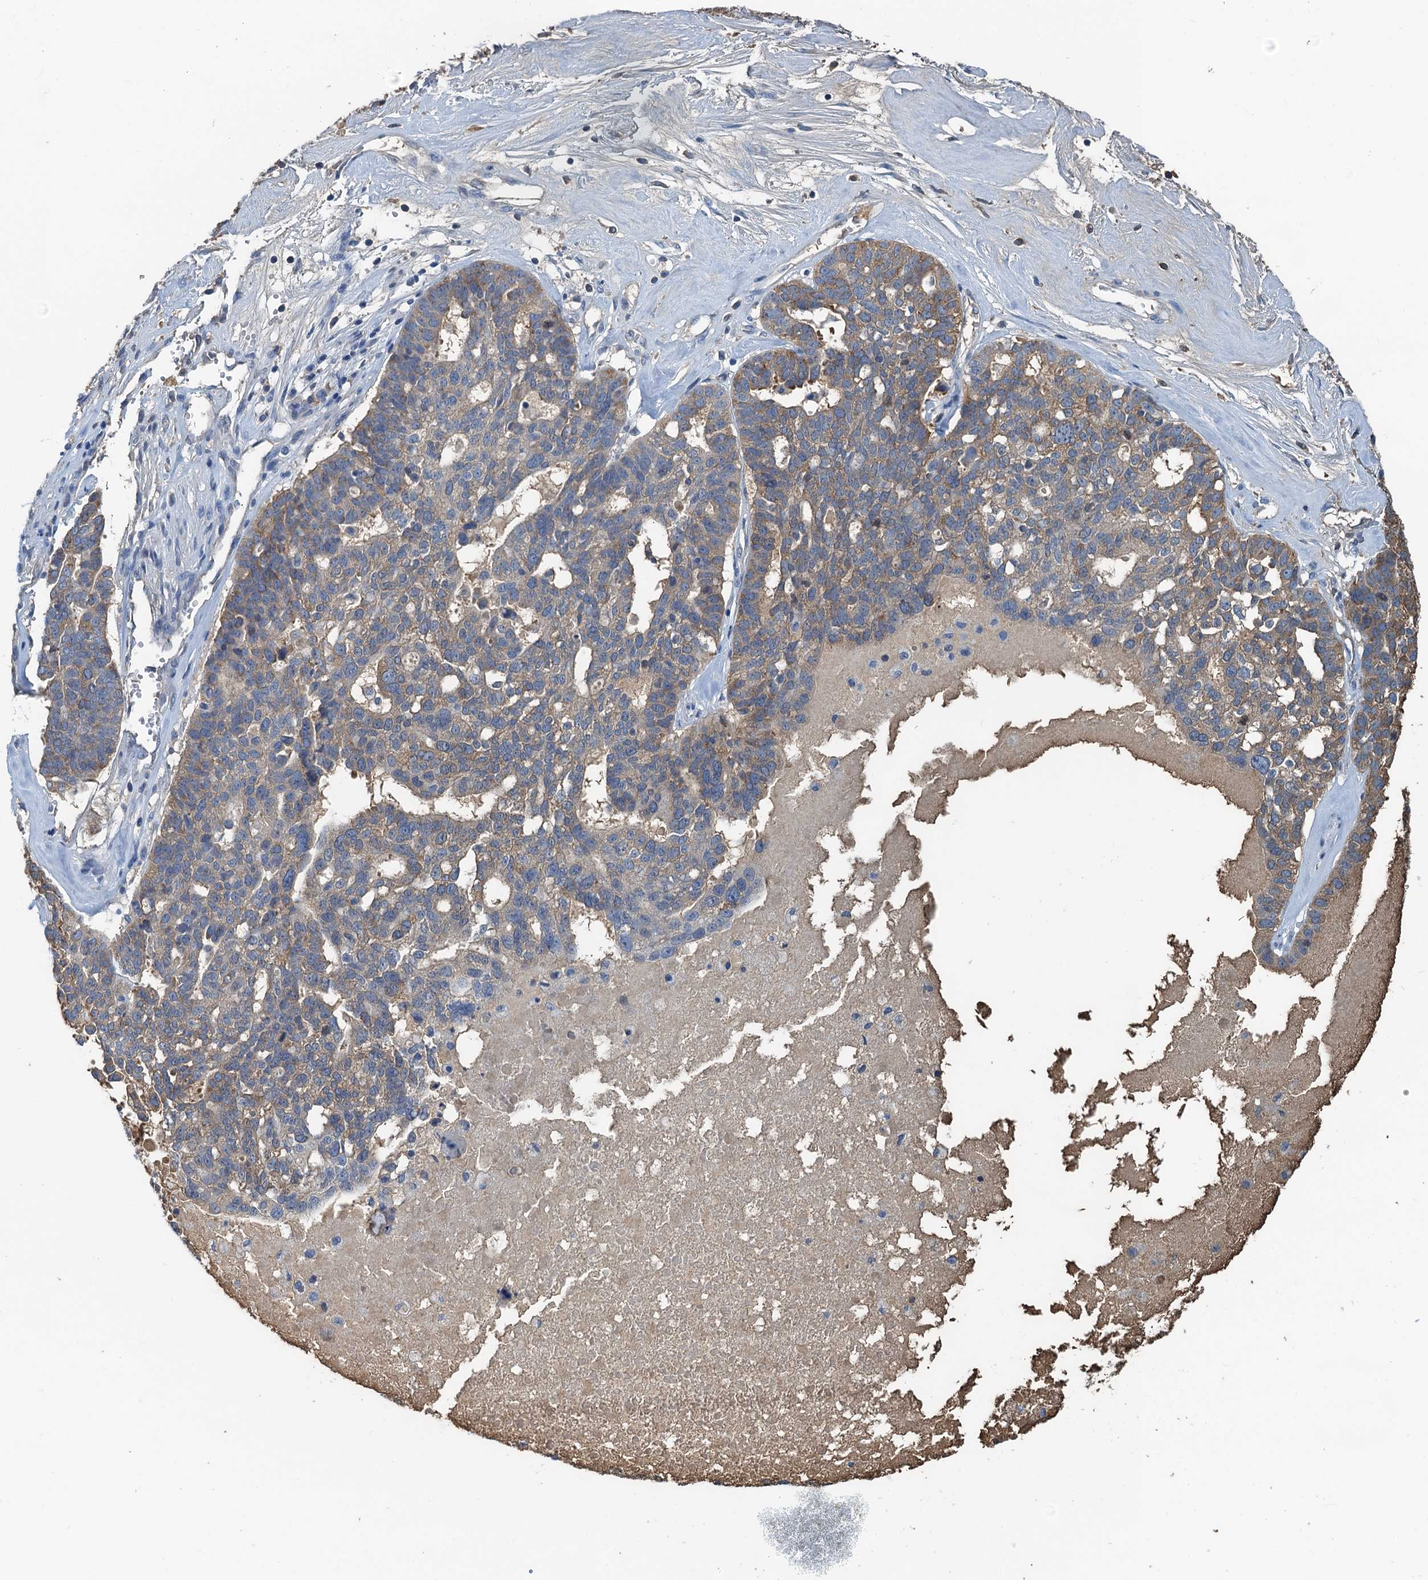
{"staining": {"intensity": "moderate", "quantity": "25%-75%", "location": "cytoplasmic/membranous"}, "tissue": "ovarian cancer", "cell_type": "Tumor cells", "image_type": "cancer", "snomed": [{"axis": "morphology", "description": "Cystadenocarcinoma, serous, NOS"}, {"axis": "topography", "description": "Ovary"}], "caption": "Human ovarian cancer (serous cystadenocarcinoma) stained with a protein marker reveals moderate staining in tumor cells.", "gene": "LSM14B", "patient": {"sex": "female", "age": 59}}